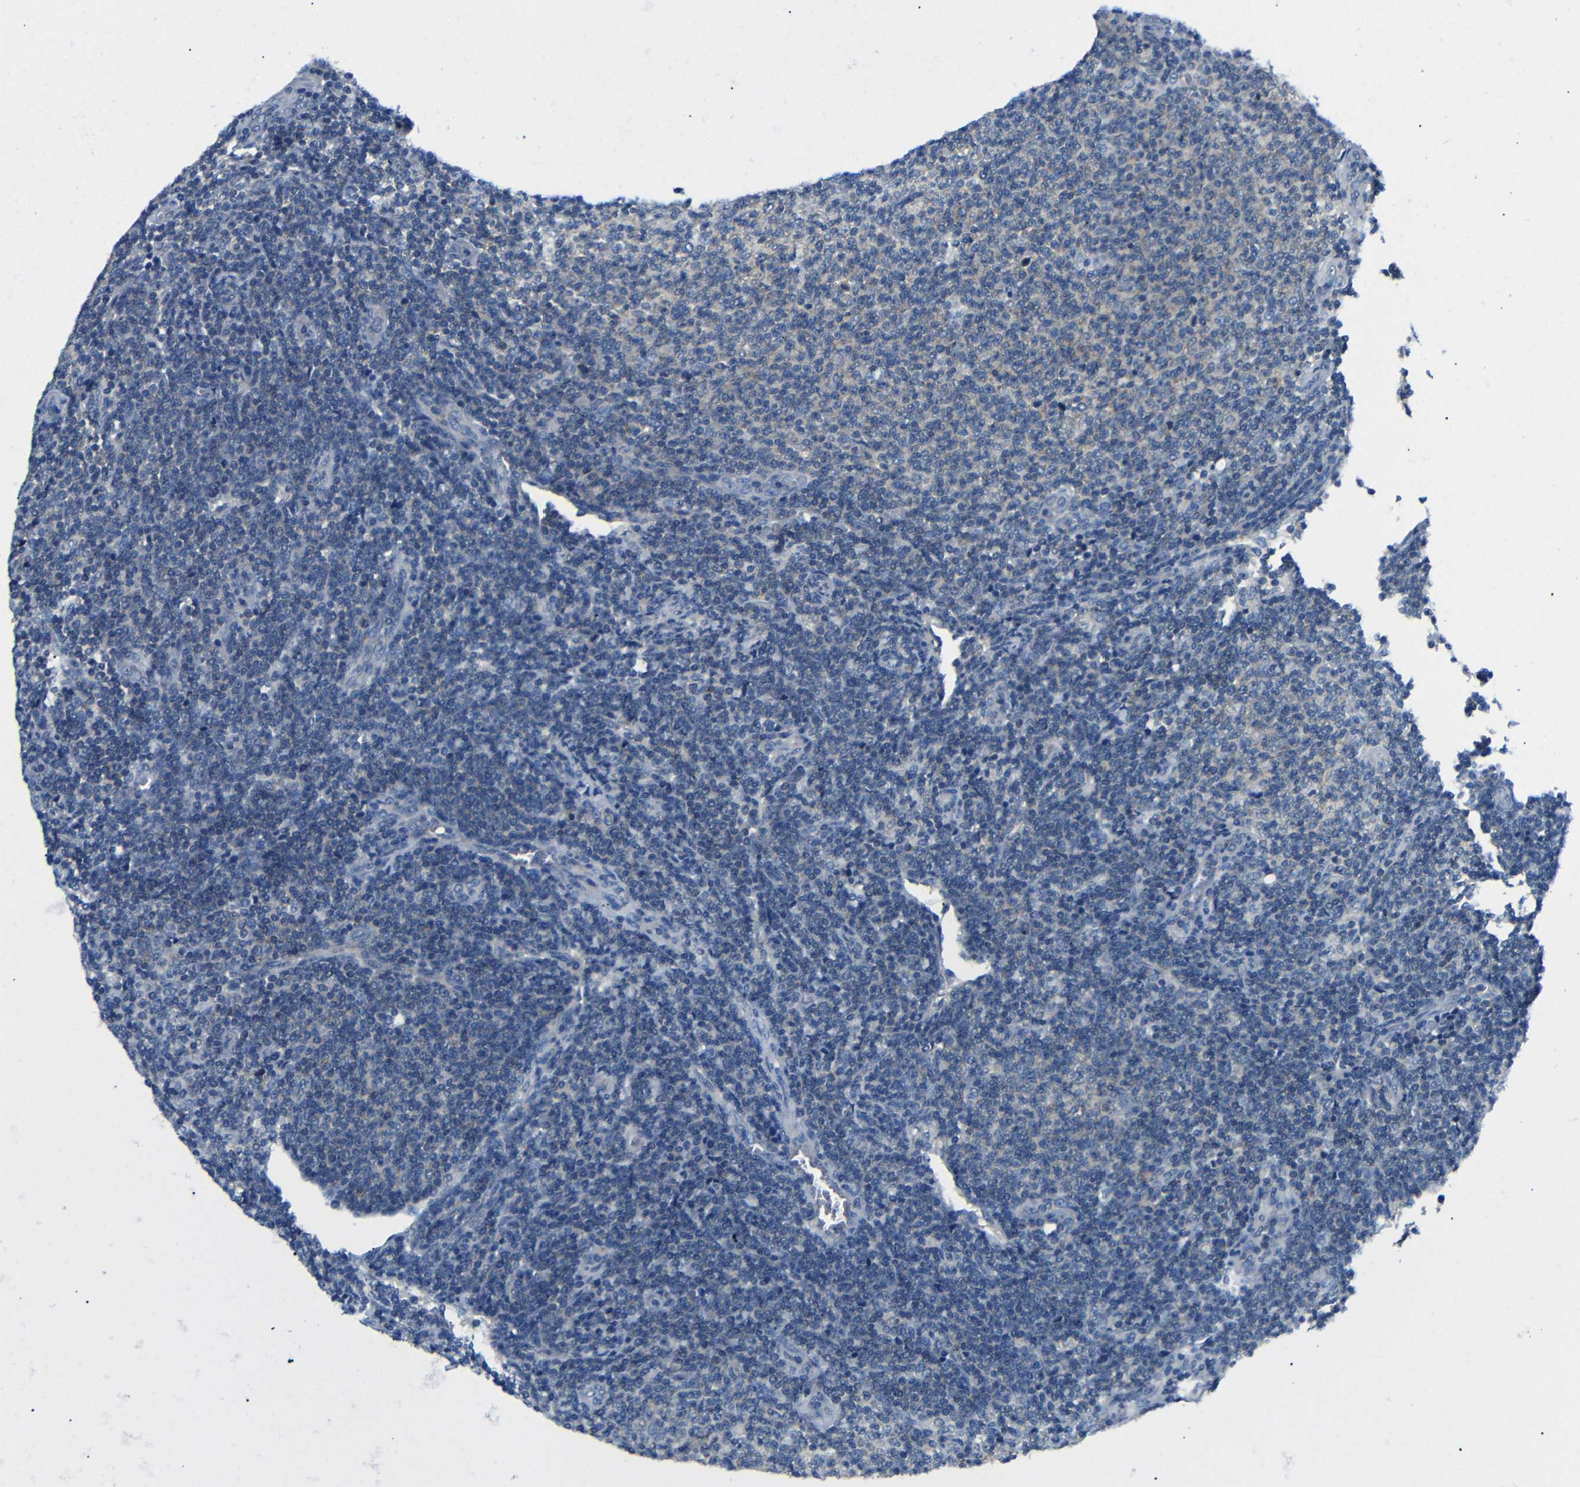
{"staining": {"intensity": "negative", "quantity": "none", "location": "none"}, "tissue": "lymphoma", "cell_type": "Tumor cells", "image_type": "cancer", "snomed": [{"axis": "morphology", "description": "Malignant lymphoma, non-Hodgkin's type, Low grade"}, {"axis": "topography", "description": "Lymph node"}], "caption": "High magnification brightfield microscopy of malignant lymphoma, non-Hodgkin's type (low-grade) stained with DAB (3,3'-diaminobenzidine) (brown) and counterstained with hematoxylin (blue): tumor cells show no significant positivity. (DAB IHC, high magnification).", "gene": "DCP1A", "patient": {"sex": "male", "age": 66}}